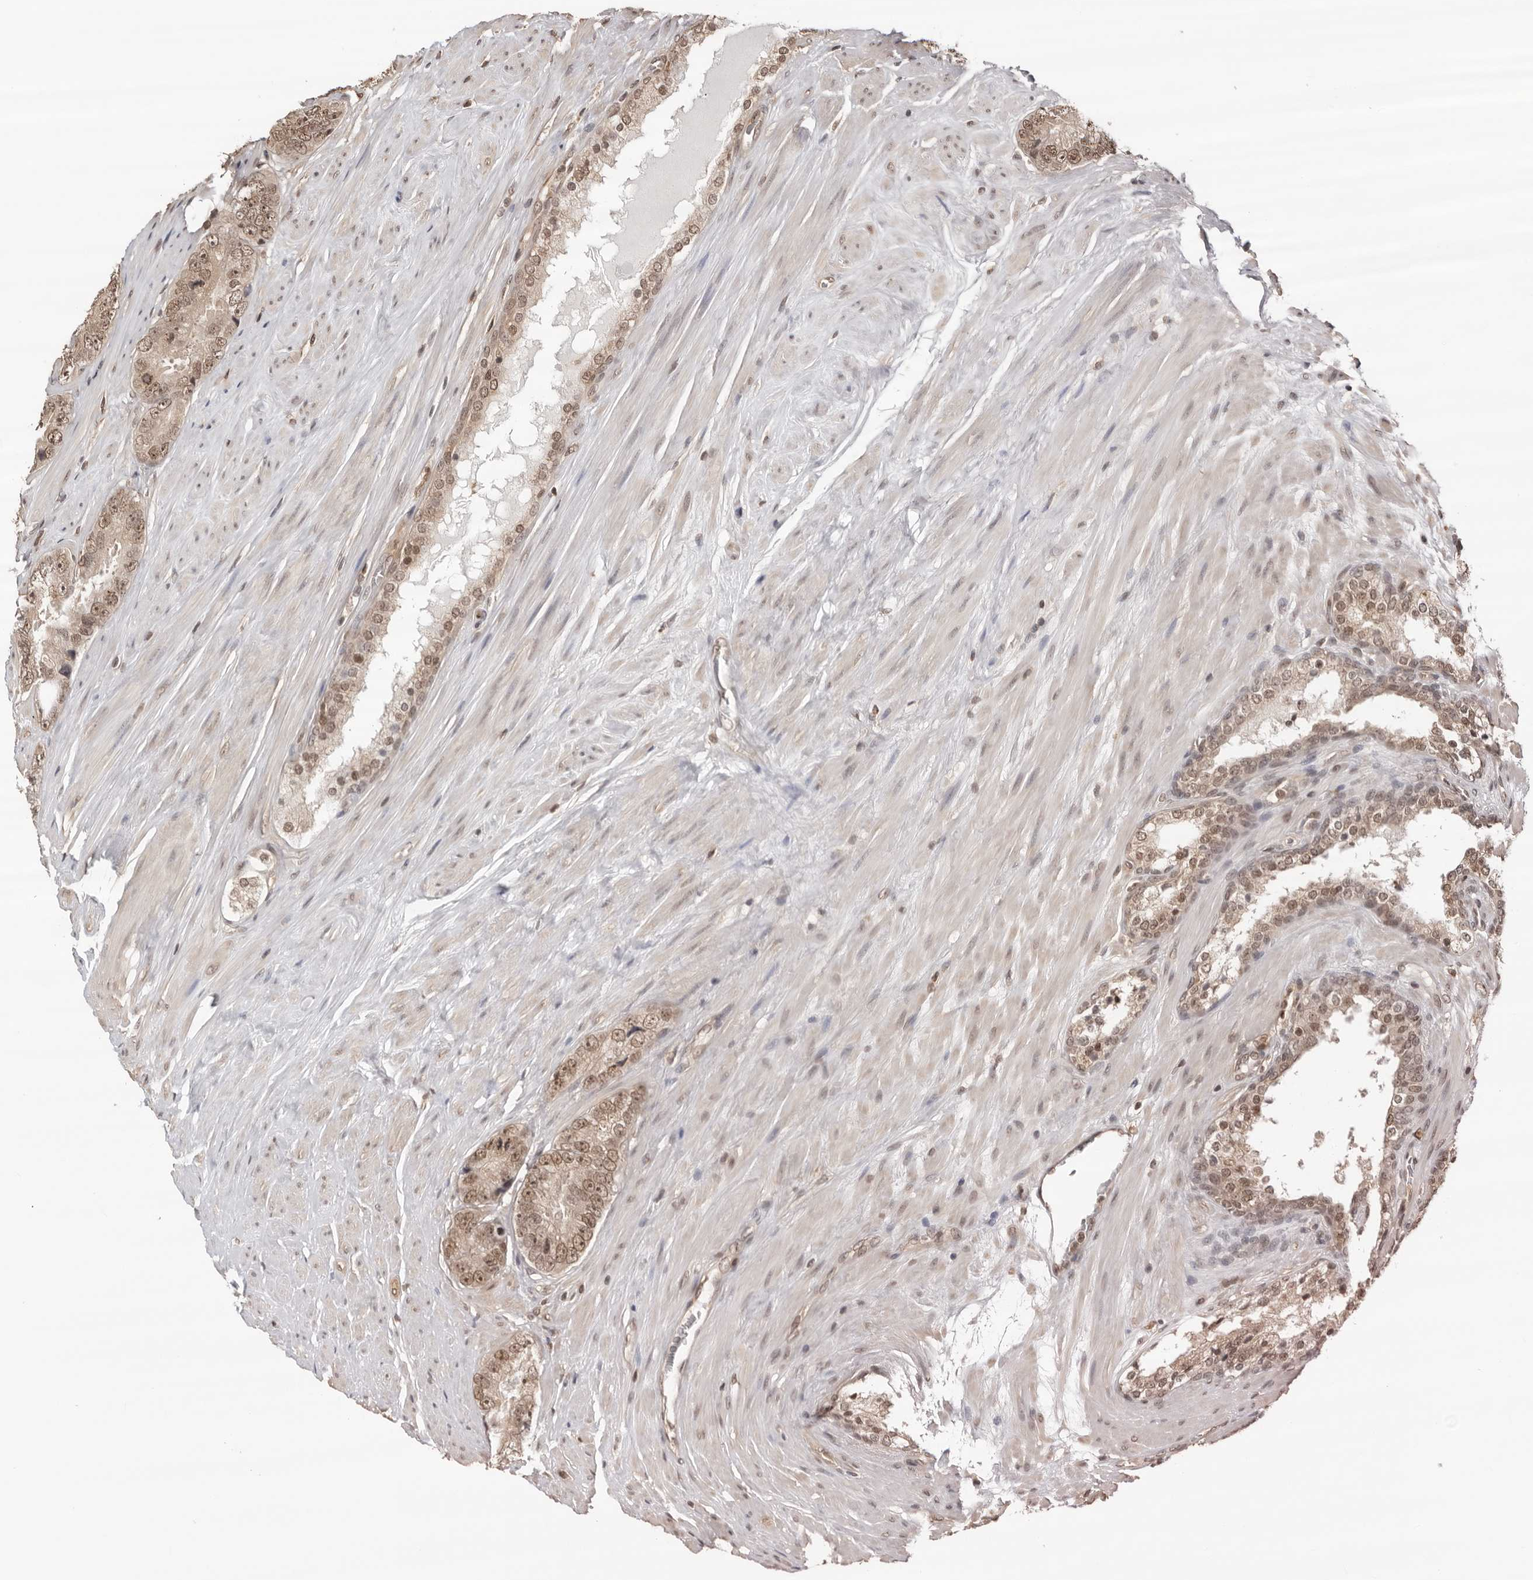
{"staining": {"intensity": "weak", "quantity": ">75%", "location": "nuclear"}, "tissue": "prostate cancer", "cell_type": "Tumor cells", "image_type": "cancer", "snomed": [{"axis": "morphology", "description": "Adenocarcinoma, High grade"}, {"axis": "topography", "description": "Prostate"}], "caption": "An image of prostate cancer (adenocarcinoma (high-grade)) stained for a protein reveals weak nuclear brown staining in tumor cells.", "gene": "SDE2", "patient": {"sex": "male", "age": 56}}